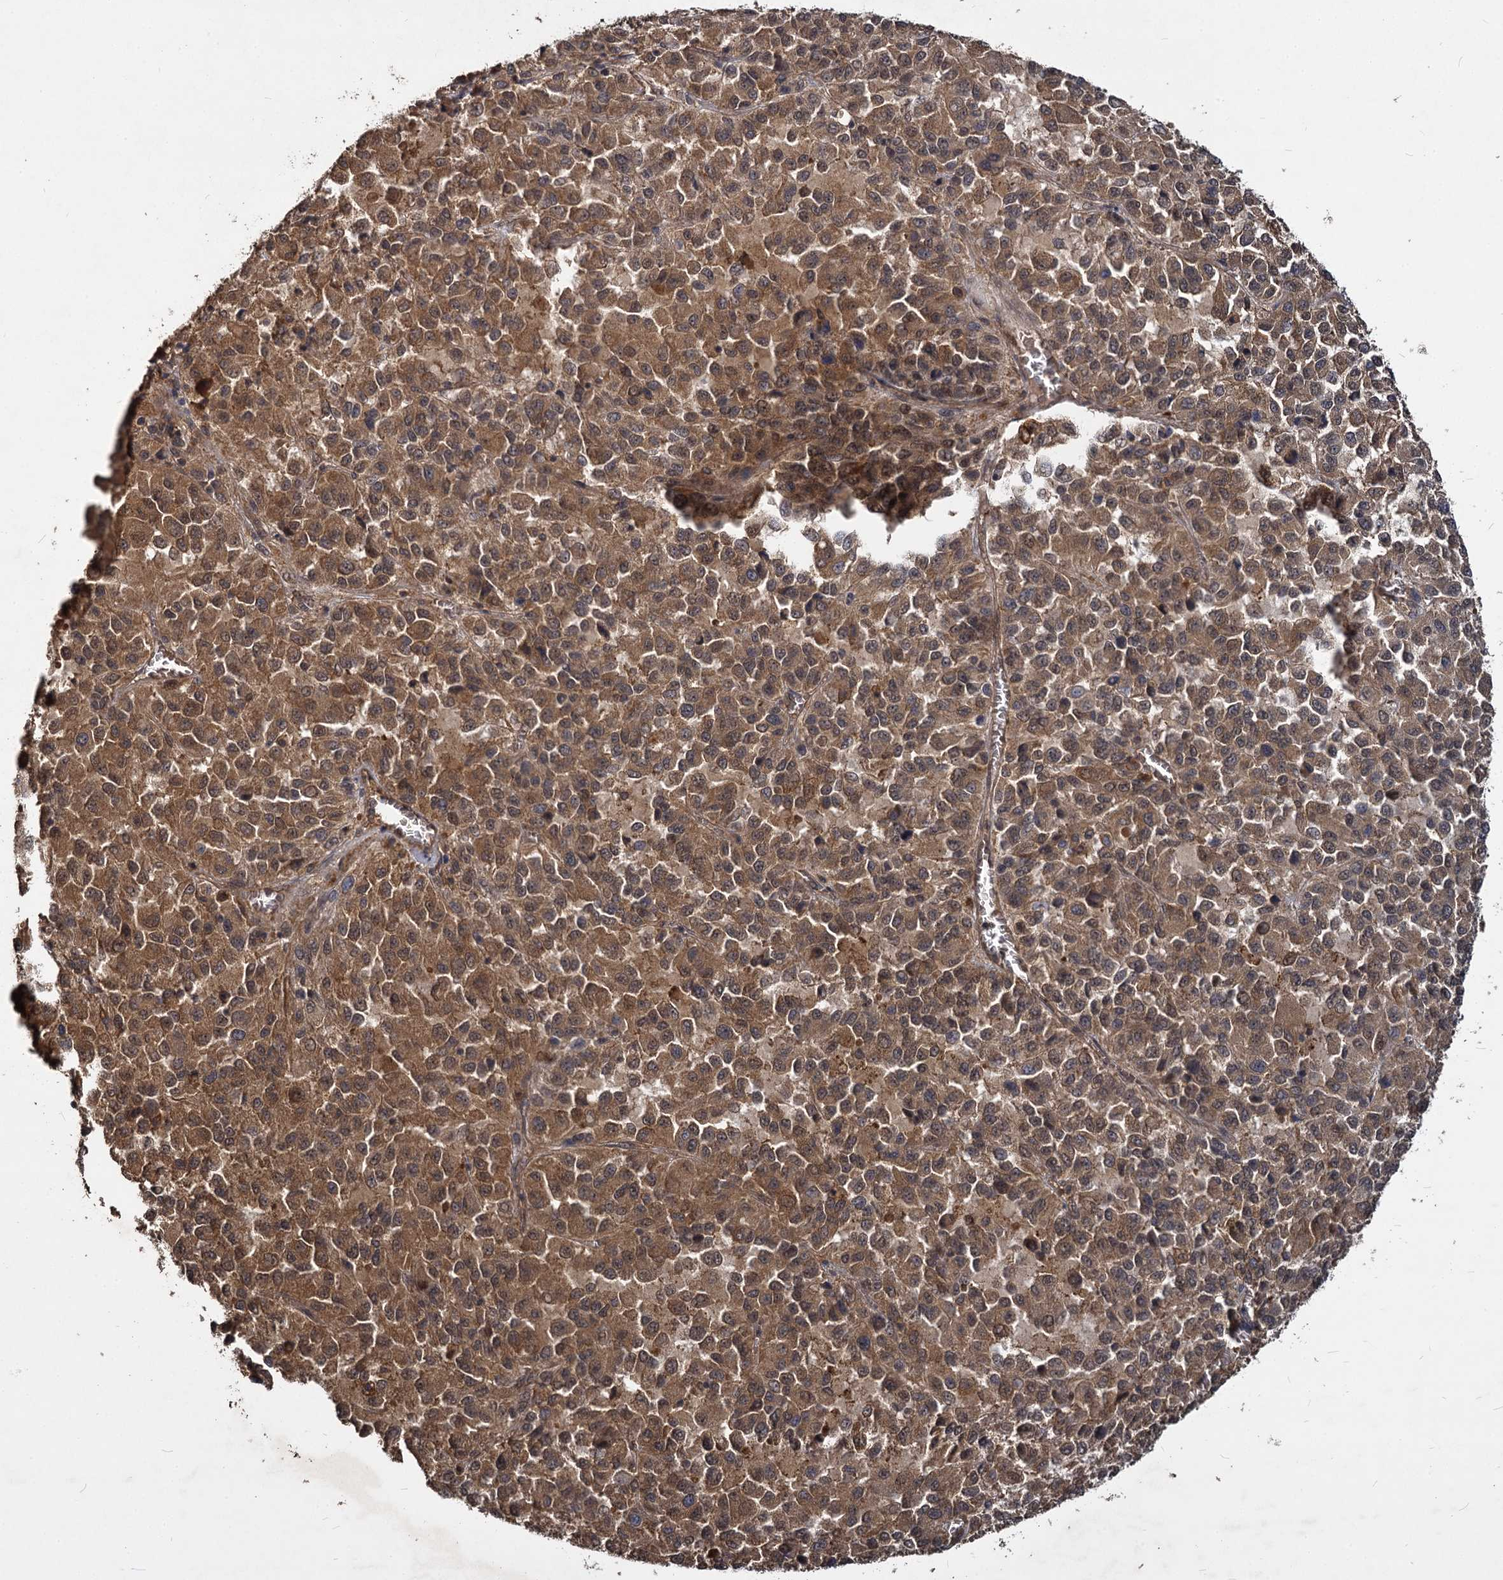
{"staining": {"intensity": "moderate", "quantity": ">75%", "location": "cytoplasmic/membranous,nuclear"}, "tissue": "melanoma", "cell_type": "Tumor cells", "image_type": "cancer", "snomed": [{"axis": "morphology", "description": "Malignant melanoma, Metastatic site"}, {"axis": "topography", "description": "Lung"}], "caption": "Immunohistochemical staining of malignant melanoma (metastatic site) exhibits medium levels of moderate cytoplasmic/membranous and nuclear positivity in about >75% of tumor cells. (DAB IHC, brown staining for protein, blue staining for nuclei).", "gene": "VPS51", "patient": {"sex": "male", "age": 64}}